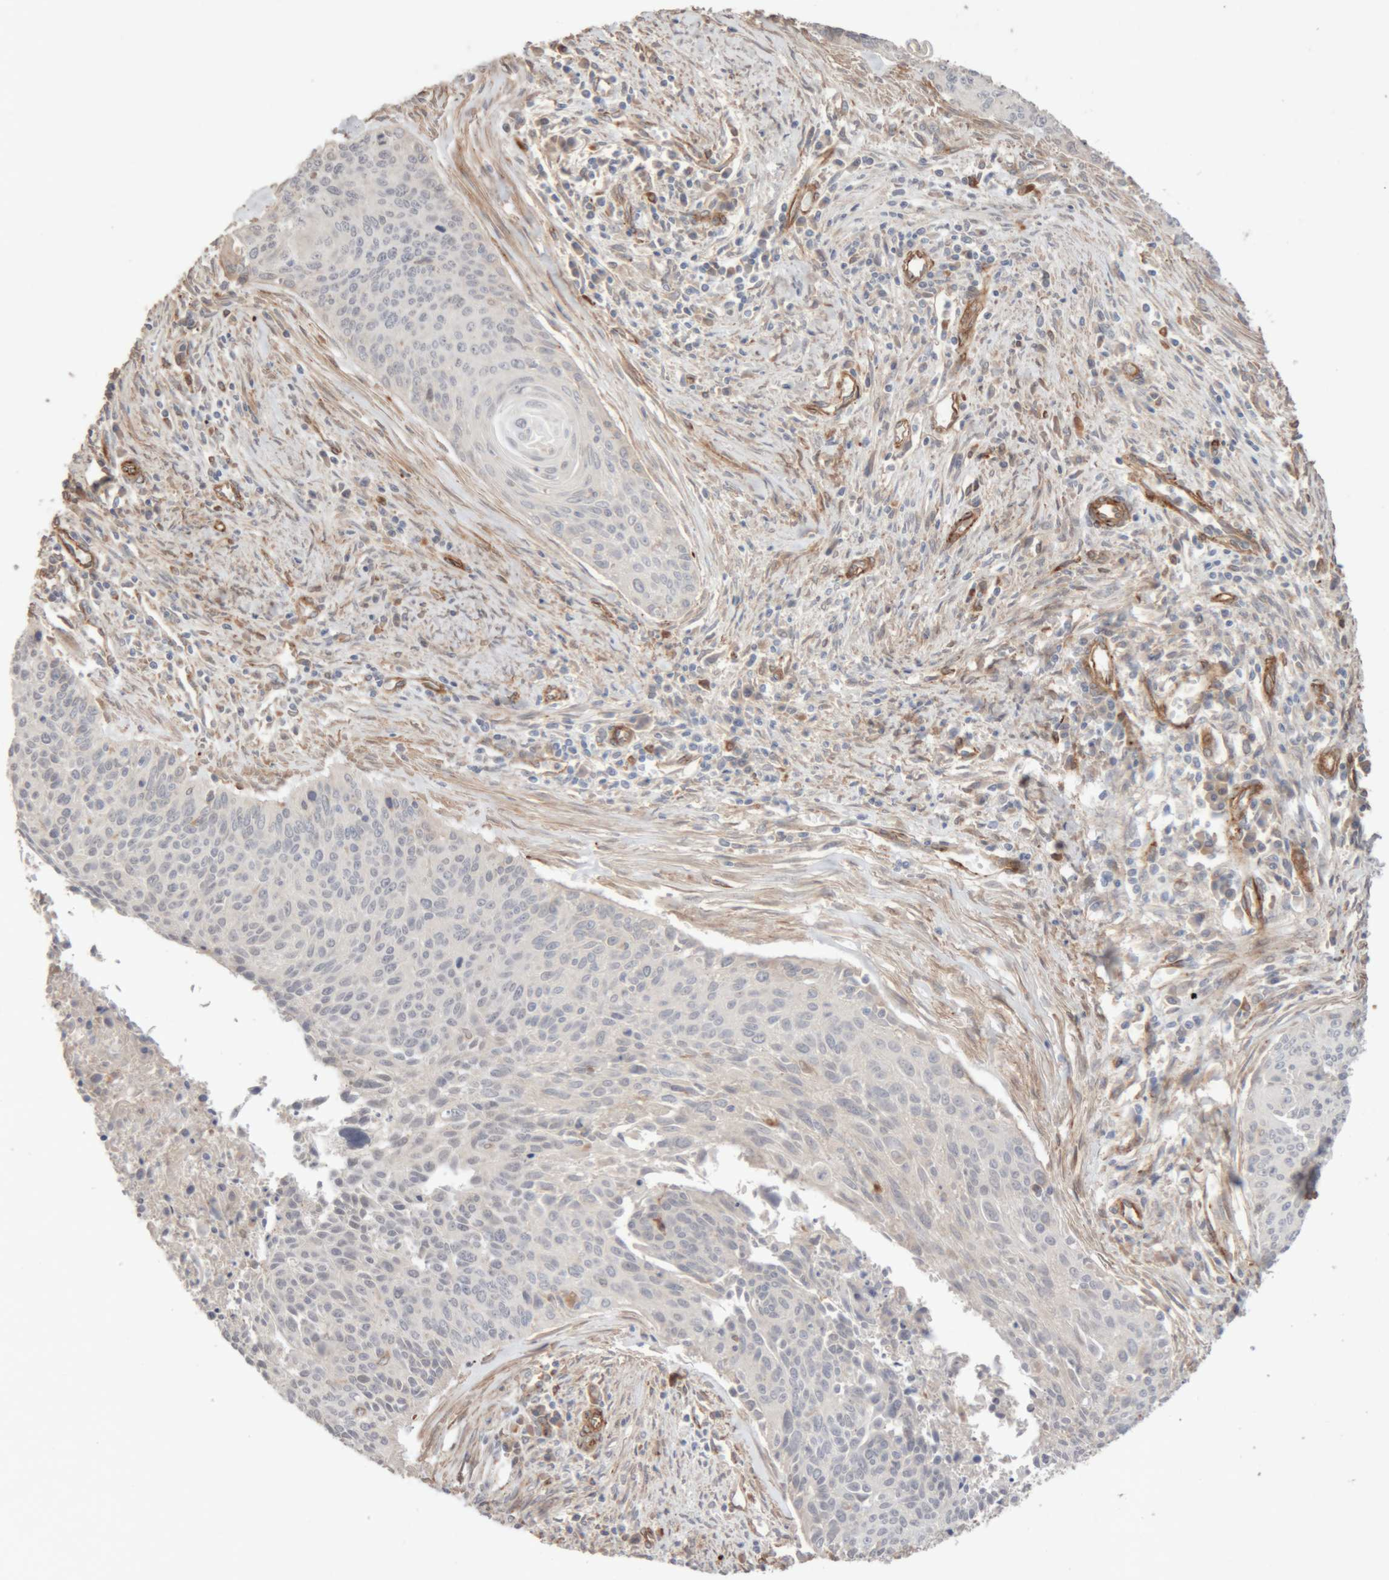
{"staining": {"intensity": "negative", "quantity": "none", "location": "none"}, "tissue": "cervical cancer", "cell_type": "Tumor cells", "image_type": "cancer", "snomed": [{"axis": "morphology", "description": "Squamous cell carcinoma, NOS"}, {"axis": "topography", "description": "Cervix"}], "caption": "The micrograph displays no significant expression in tumor cells of cervical cancer (squamous cell carcinoma).", "gene": "RAB32", "patient": {"sex": "female", "age": 55}}